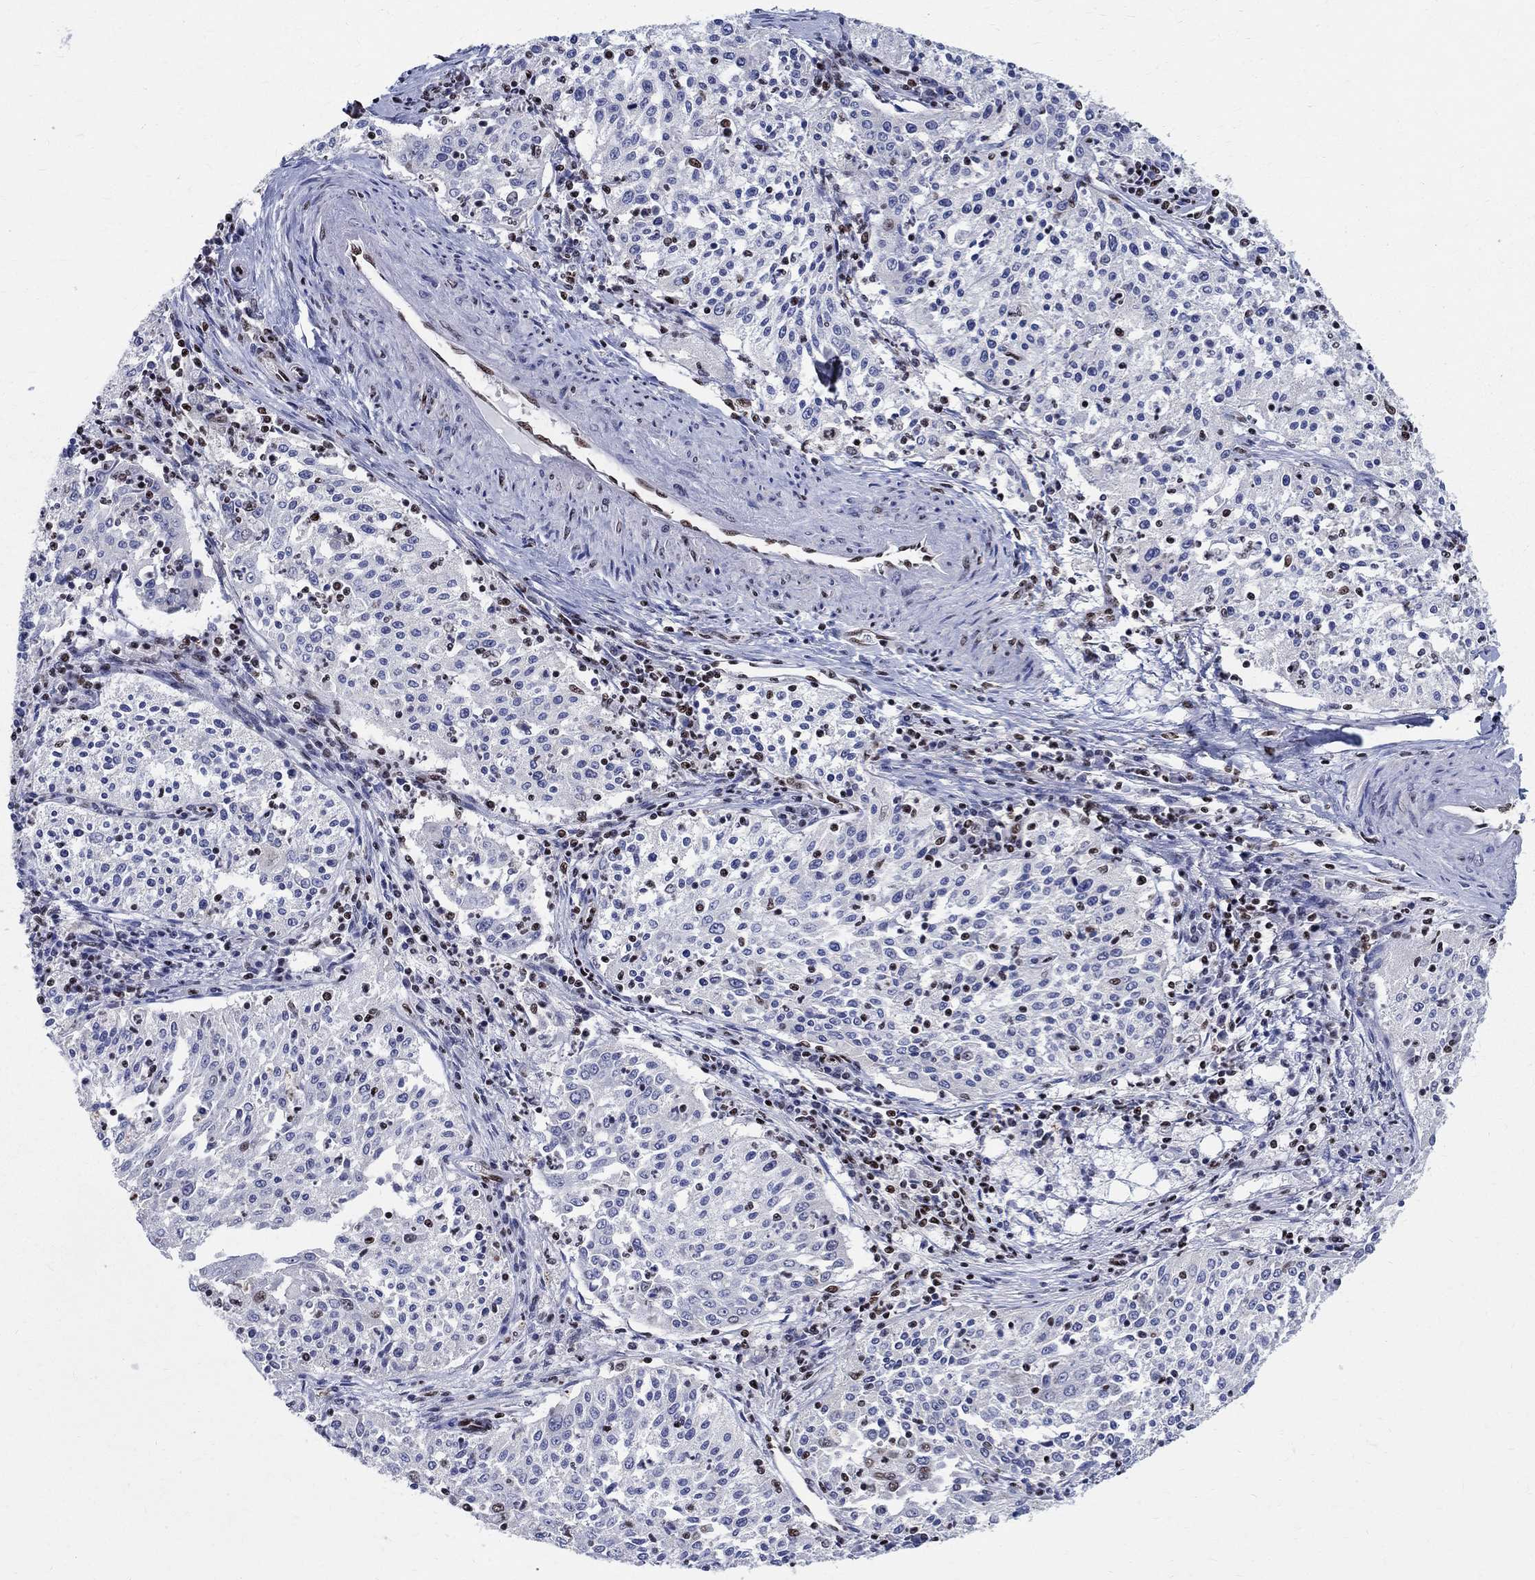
{"staining": {"intensity": "moderate", "quantity": "<25%", "location": "nuclear"}, "tissue": "cervical cancer", "cell_type": "Tumor cells", "image_type": "cancer", "snomed": [{"axis": "morphology", "description": "Squamous cell carcinoma, NOS"}, {"axis": "topography", "description": "Cervix"}], "caption": "About <25% of tumor cells in cervical cancer display moderate nuclear protein positivity as visualized by brown immunohistochemical staining.", "gene": "FBXO16", "patient": {"sex": "female", "age": 41}}